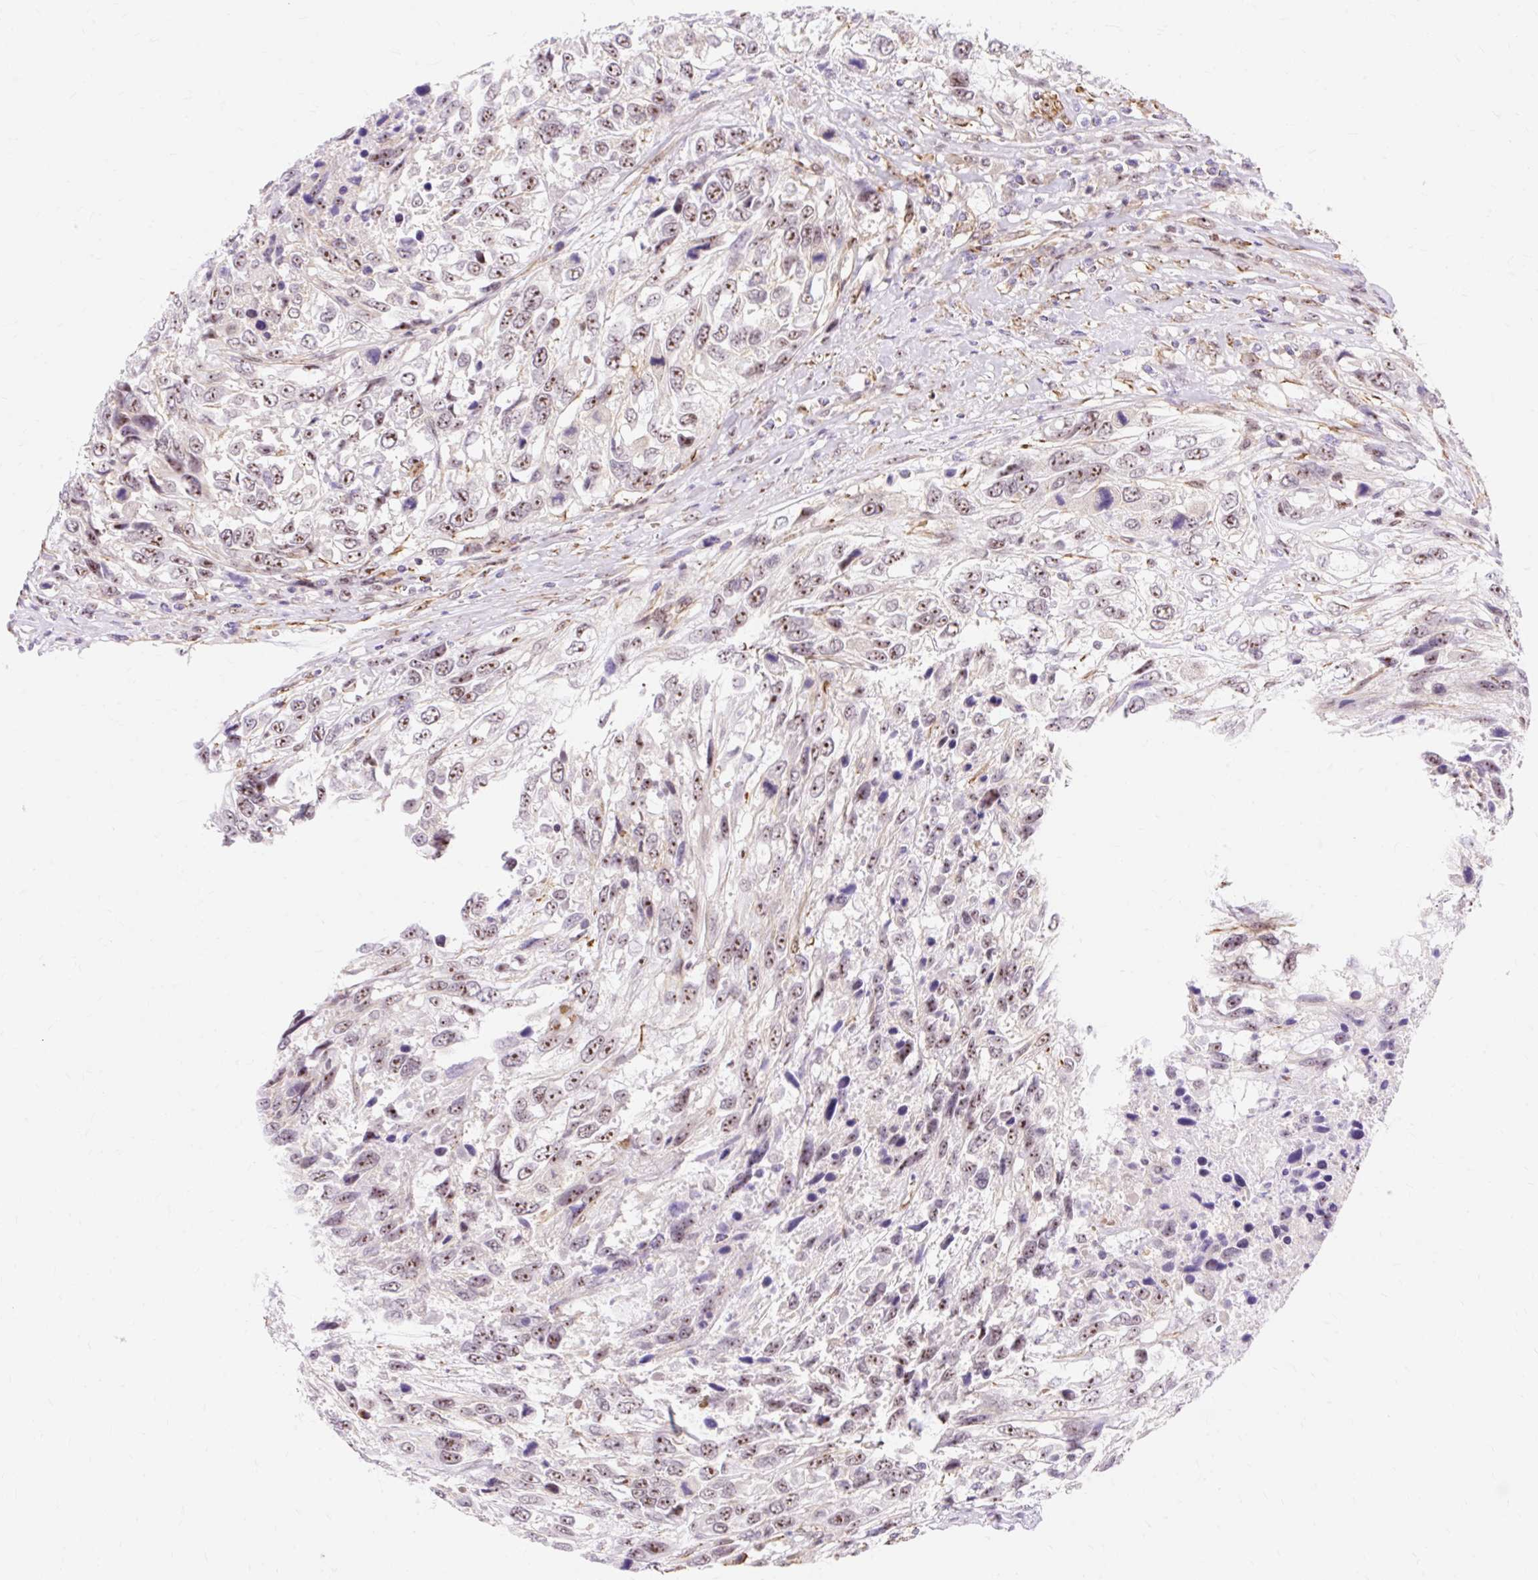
{"staining": {"intensity": "moderate", "quantity": ">75%", "location": "nuclear"}, "tissue": "urothelial cancer", "cell_type": "Tumor cells", "image_type": "cancer", "snomed": [{"axis": "morphology", "description": "Urothelial carcinoma, High grade"}, {"axis": "topography", "description": "Urinary bladder"}], "caption": "Immunohistochemistry (IHC) (DAB) staining of human high-grade urothelial carcinoma shows moderate nuclear protein staining in approximately >75% of tumor cells.", "gene": "OBP2A", "patient": {"sex": "female", "age": 70}}